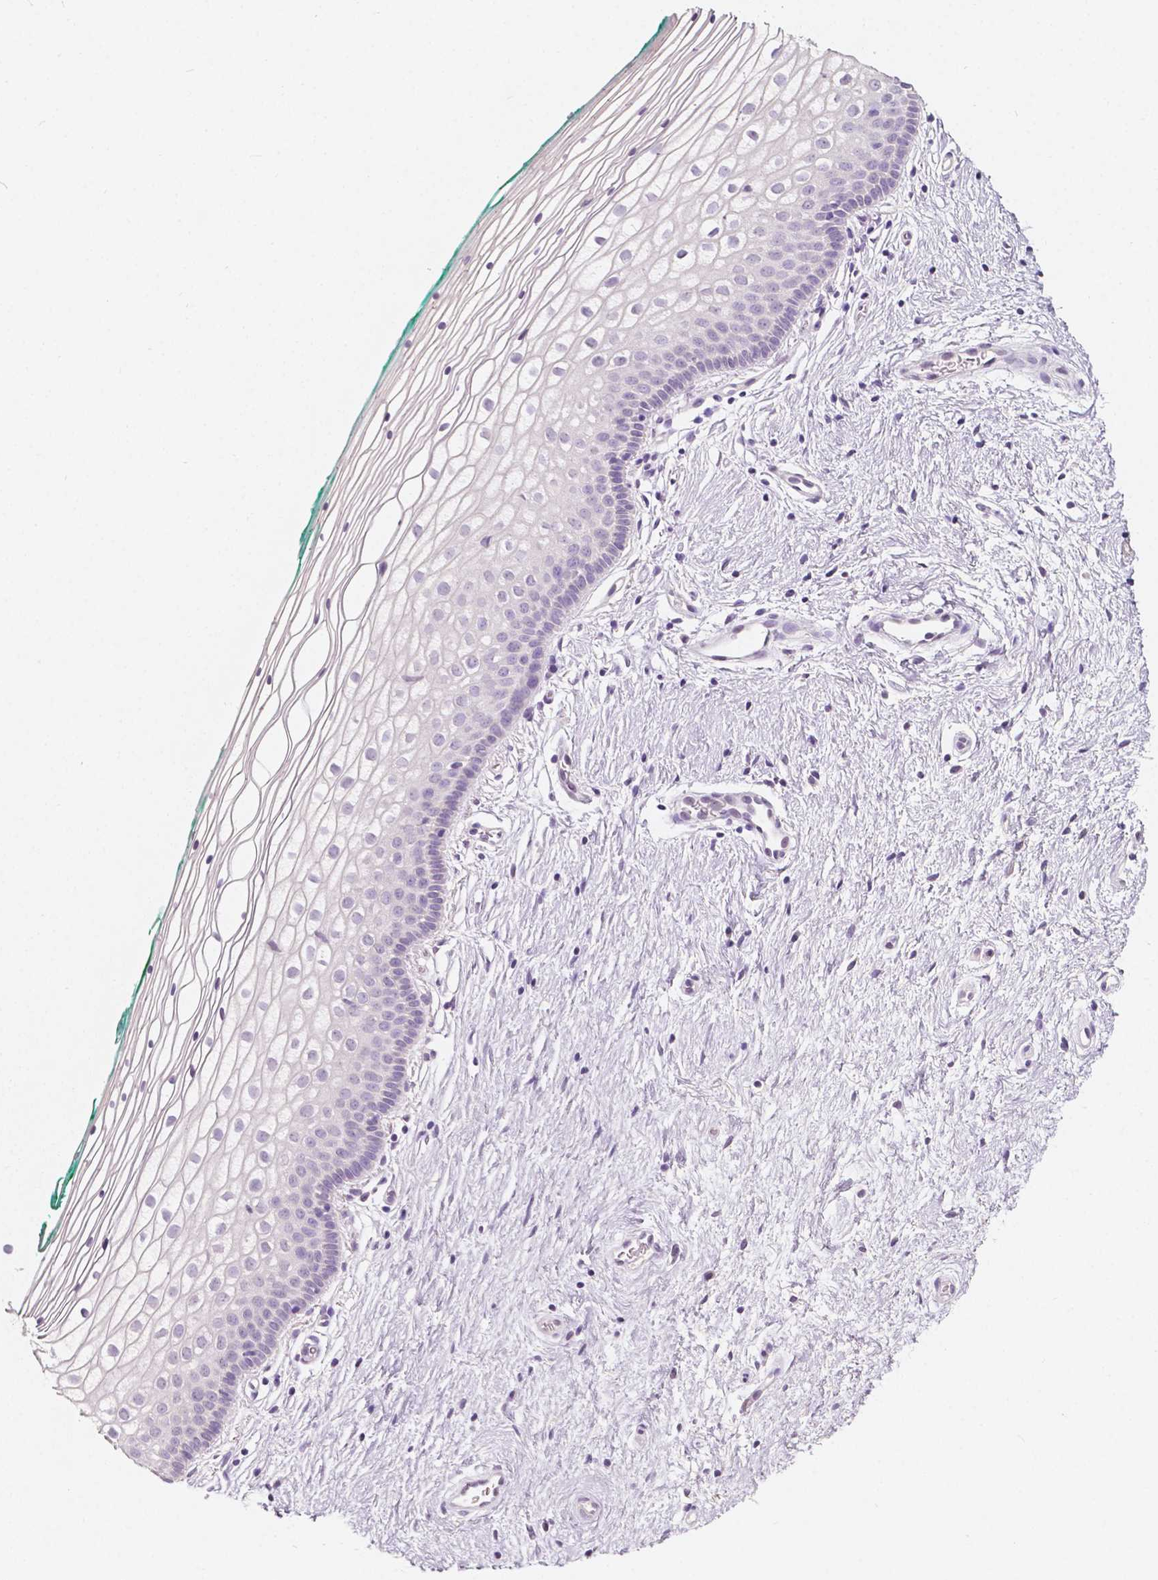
{"staining": {"intensity": "negative", "quantity": "none", "location": "none"}, "tissue": "vagina", "cell_type": "Squamous epithelial cells", "image_type": "normal", "snomed": [{"axis": "morphology", "description": "Normal tissue, NOS"}, {"axis": "topography", "description": "Vagina"}], "caption": "DAB (3,3'-diaminobenzidine) immunohistochemical staining of normal vagina exhibits no significant positivity in squamous epithelial cells.", "gene": "TAL1", "patient": {"sex": "female", "age": 36}}